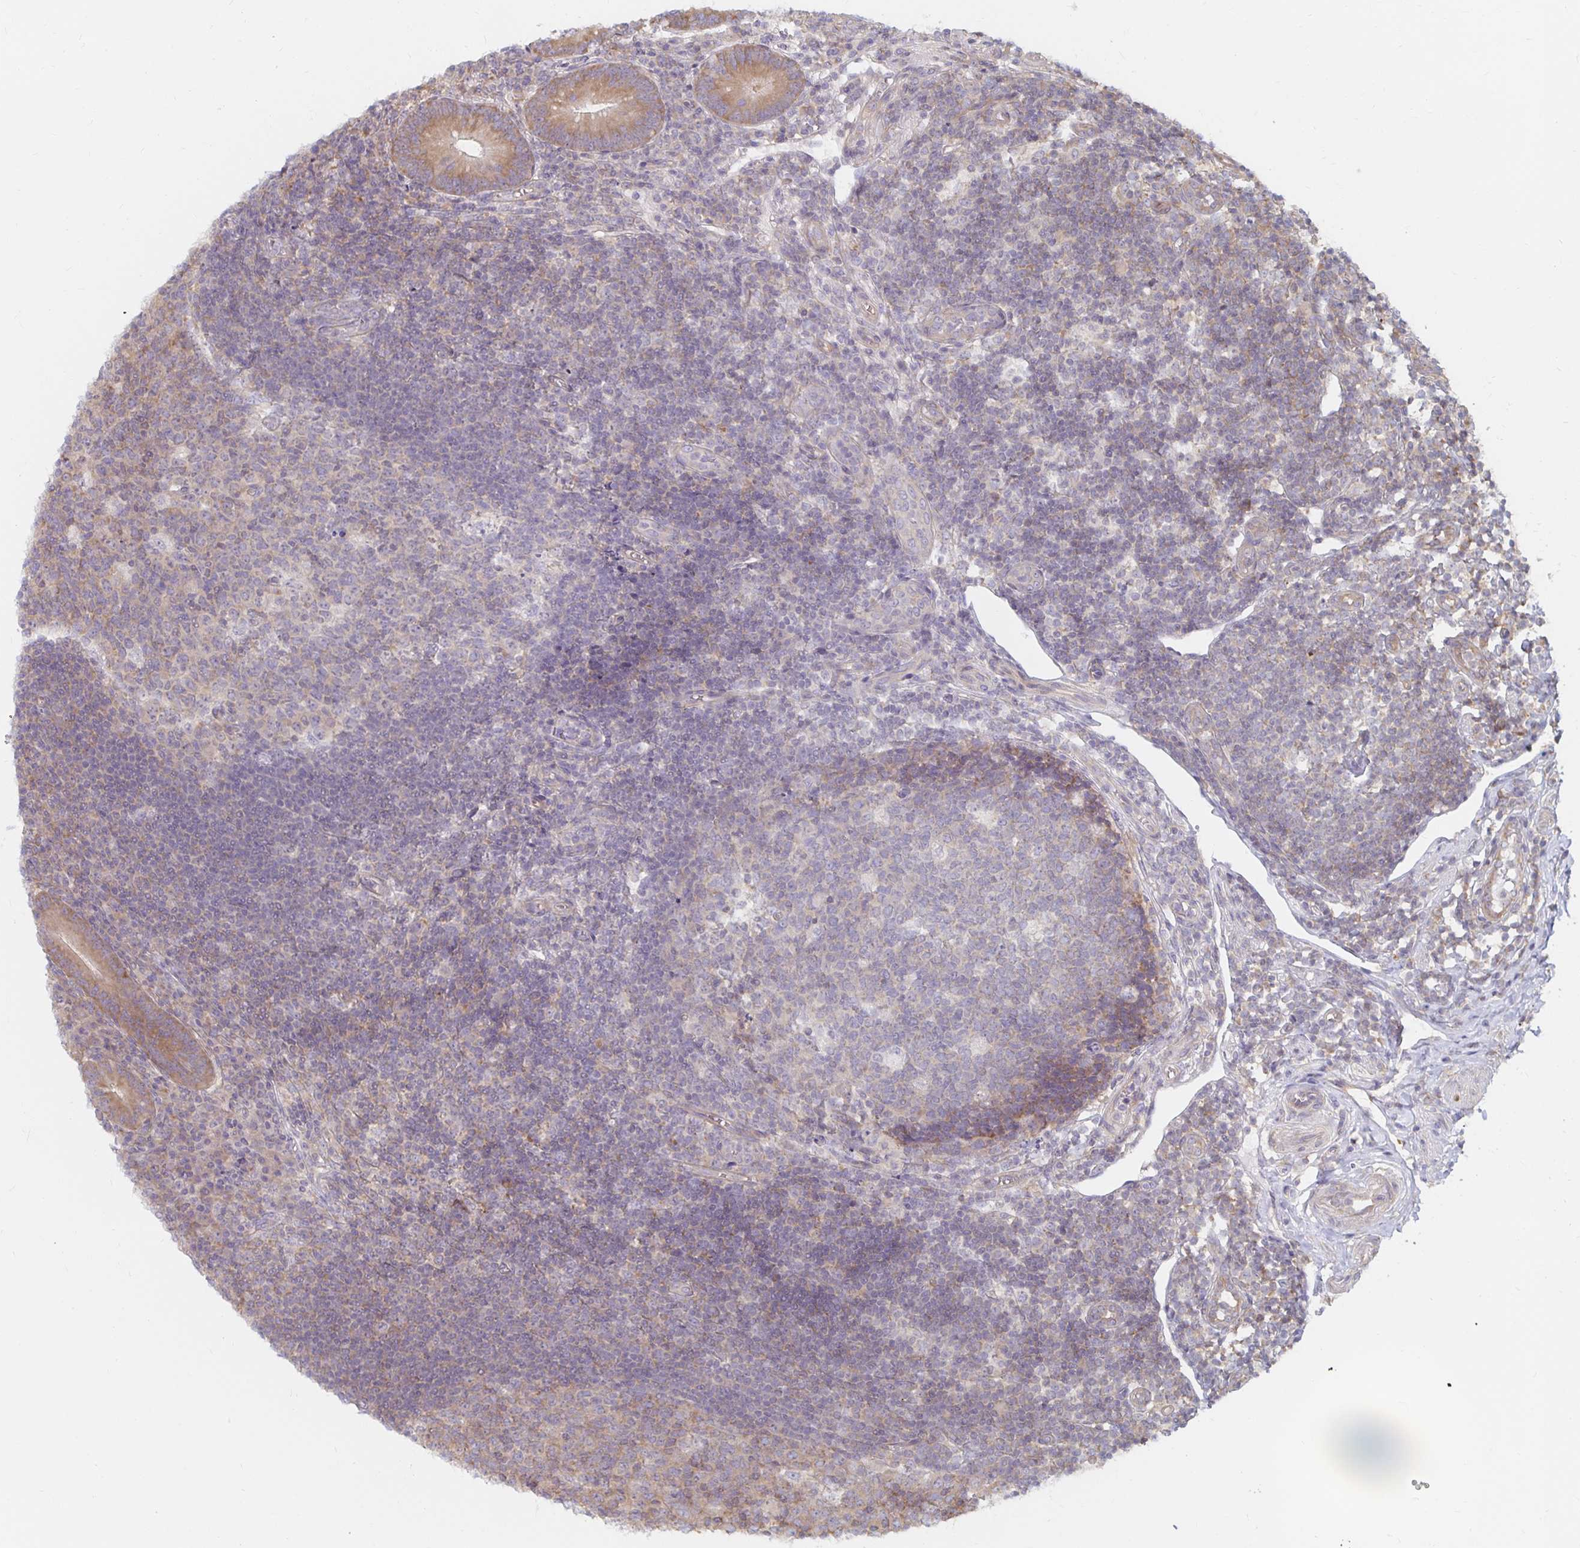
{"staining": {"intensity": "moderate", "quantity": ">75%", "location": "cytoplasmic/membranous"}, "tissue": "appendix", "cell_type": "Glandular cells", "image_type": "normal", "snomed": [{"axis": "morphology", "description": "Normal tissue, NOS"}, {"axis": "topography", "description": "Appendix"}], "caption": "A histopathology image of human appendix stained for a protein demonstrates moderate cytoplasmic/membranous brown staining in glandular cells. (Stains: DAB in brown, nuclei in blue, Microscopy: brightfield microscopy at high magnification).", "gene": "PDAP1", "patient": {"sex": "male", "age": 18}}